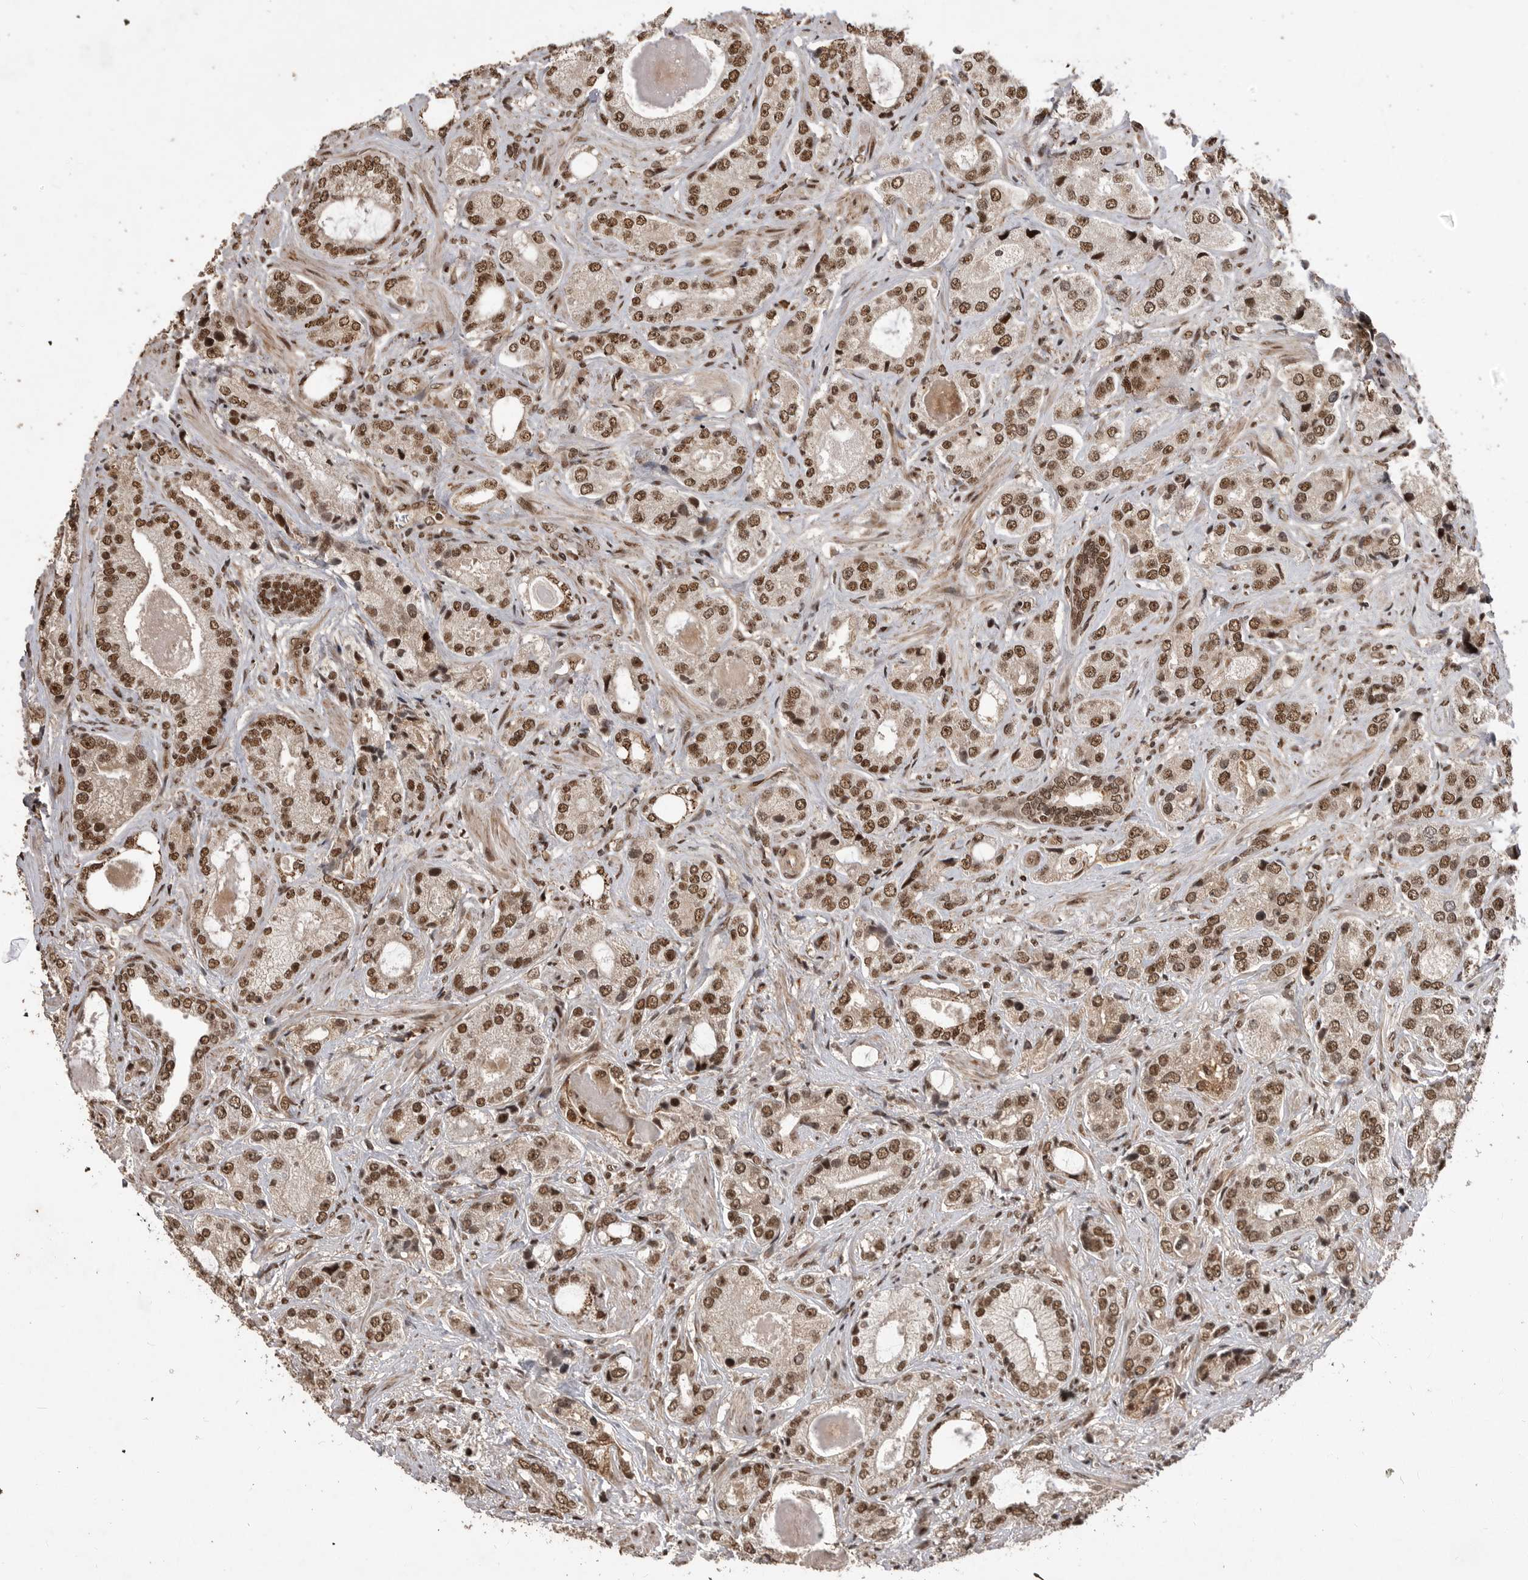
{"staining": {"intensity": "moderate", "quantity": ">75%", "location": "nuclear"}, "tissue": "prostate cancer", "cell_type": "Tumor cells", "image_type": "cancer", "snomed": [{"axis": "morphology", "description": "Normal tissue, NOS"}, {"axis": "morphology", "description": "Adenocarcinoma, High grade"}, {"axis": "topography", "description": "Prostate"}, {"axis": "topography", "description": "Peripheral nerve tissue"}], "caption": "Protein staining of prostate cancer tissue exhibits moderate nuclear staining in approximately >75% of tumor cells.", "gene": "PPP1R8", "patient": {"sex": "male", "age": 59}}